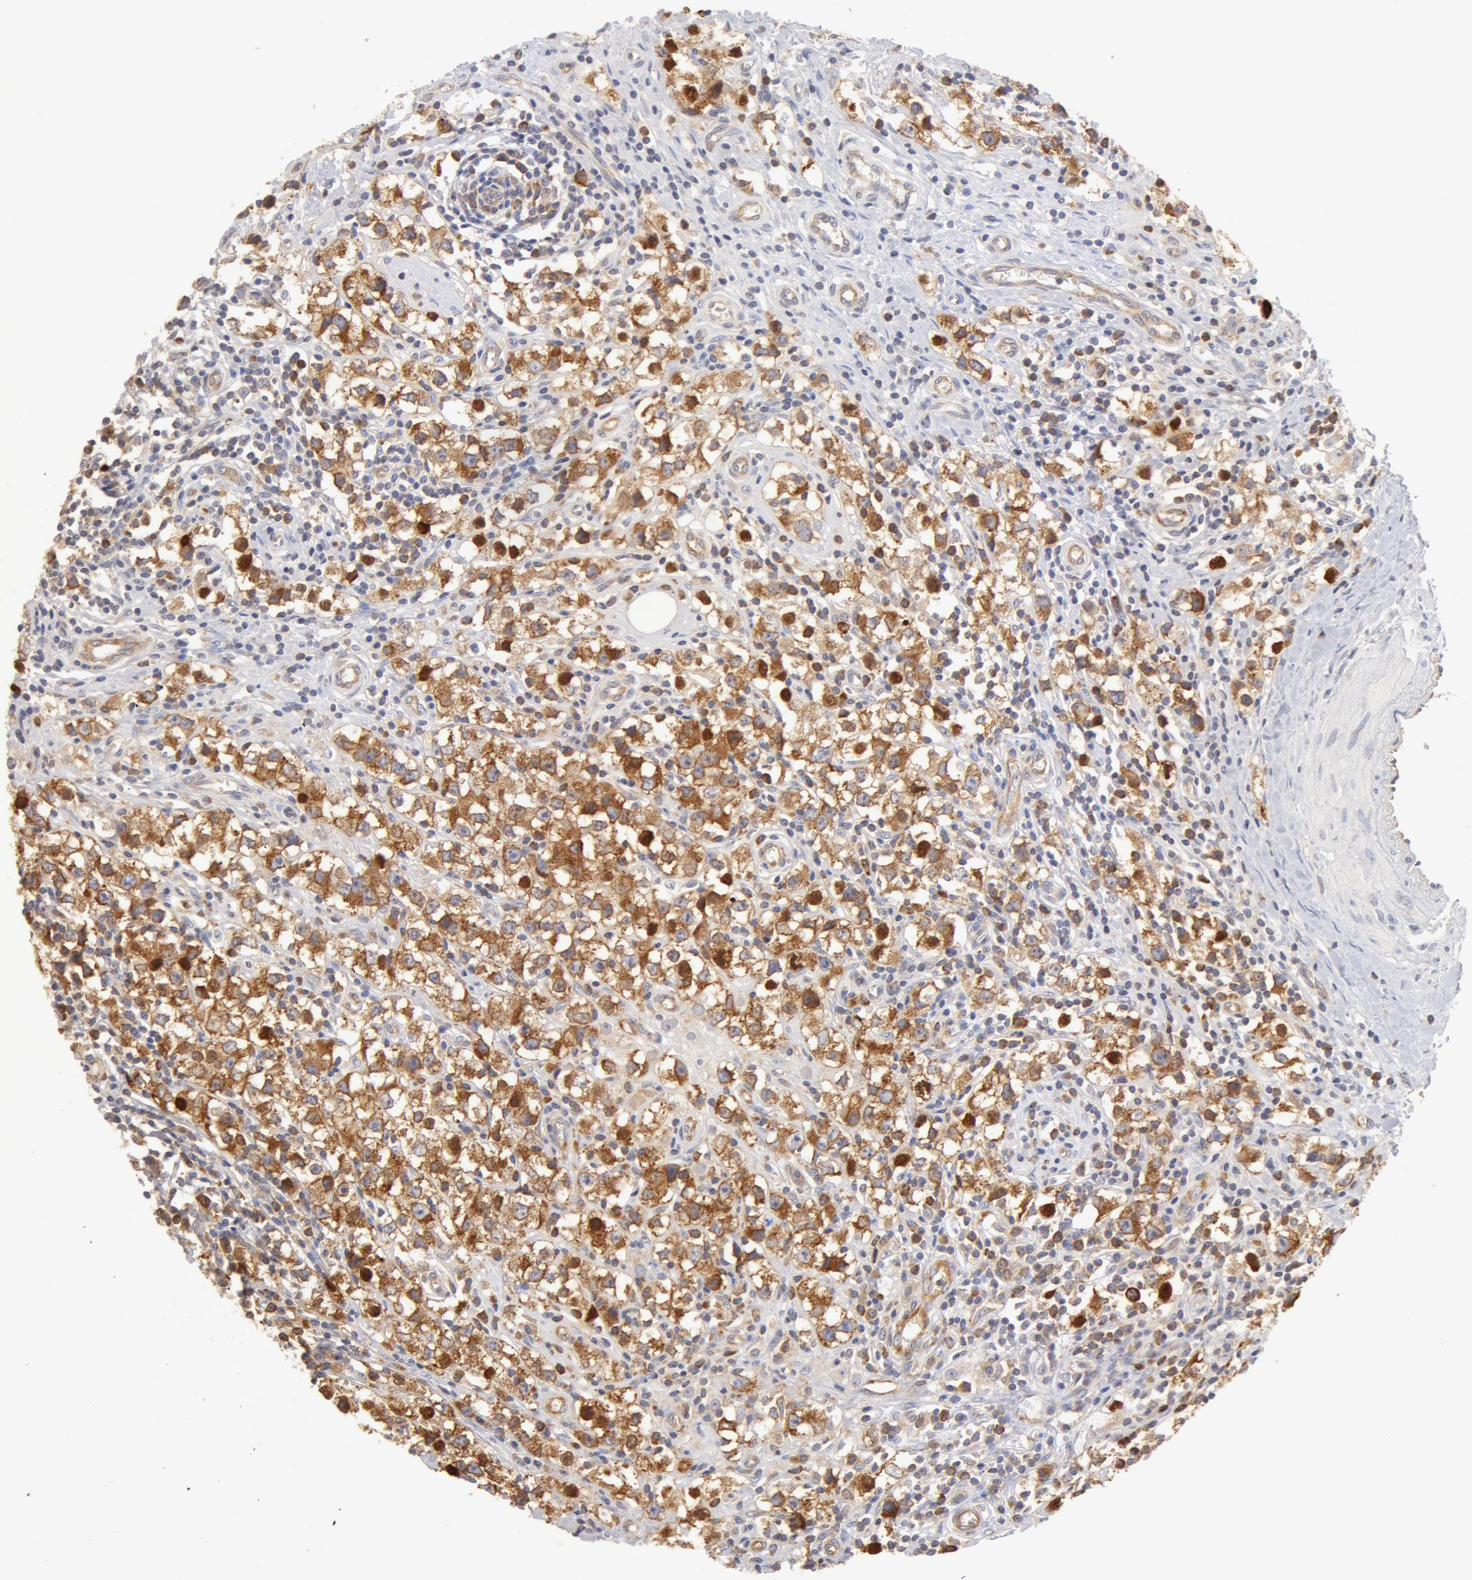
{"staining": {"intensity": "moderate", "quantity": ">75%", "location": "cytoplasmic/membranous"}, "tissue": "testis cancer", "cell_type": "Tumor cells", "image_type": "cancer", "snomed": [{"axis": "morphology", "description": "Seminoma, NOS"}, {"axis": "topography", "description": "Testis"}], "caption": "Seminoma (testis) stained with a brown dye exhibits moderate cytoplasmic/membranous positive positivity in about >75% of tumor cells.", "gene": "DDX3Y", "patient": {"sex": "male", "age": 35}}